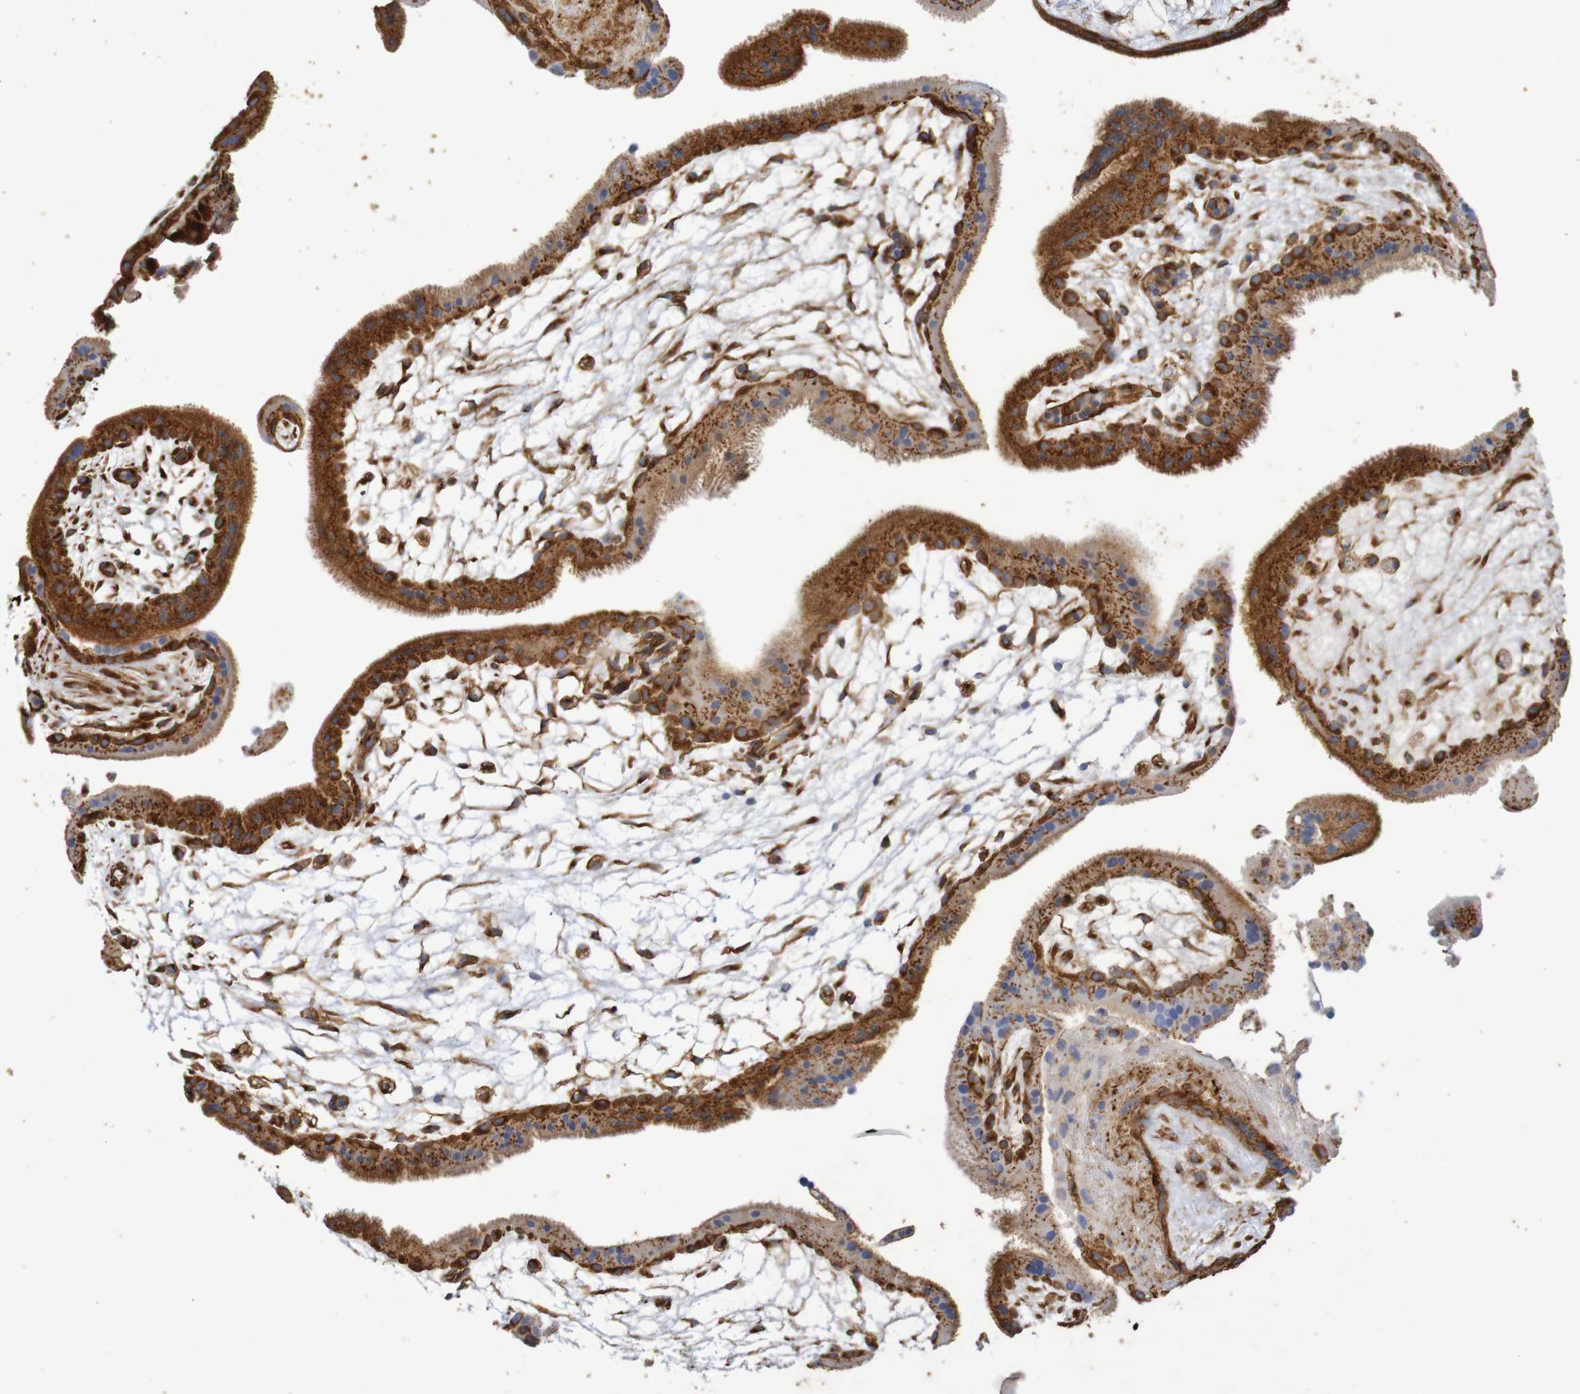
{"staining": {"intensity": "strong", "quantity": ">75%", "location": "cytoplasmic/membranous"}, "tissue": "placenta", "cell_type": "Trophoblastic cells", "image_type": "normal", "snomed": [{"axis": "morphology", "description": "Normal tissue, NOS"}, {"axis": "topography", "description": "Placenta"}], "caption": "Immunohistochemistry image of unremarkable human placenta stained for a protein (brown), which exhibits high levels of strong cytoplasmic/membranous positivity in approximately >75% of trophoblastic cells.", "gene": "DCP2", "patient": {"sex": "female", "age": 19}}